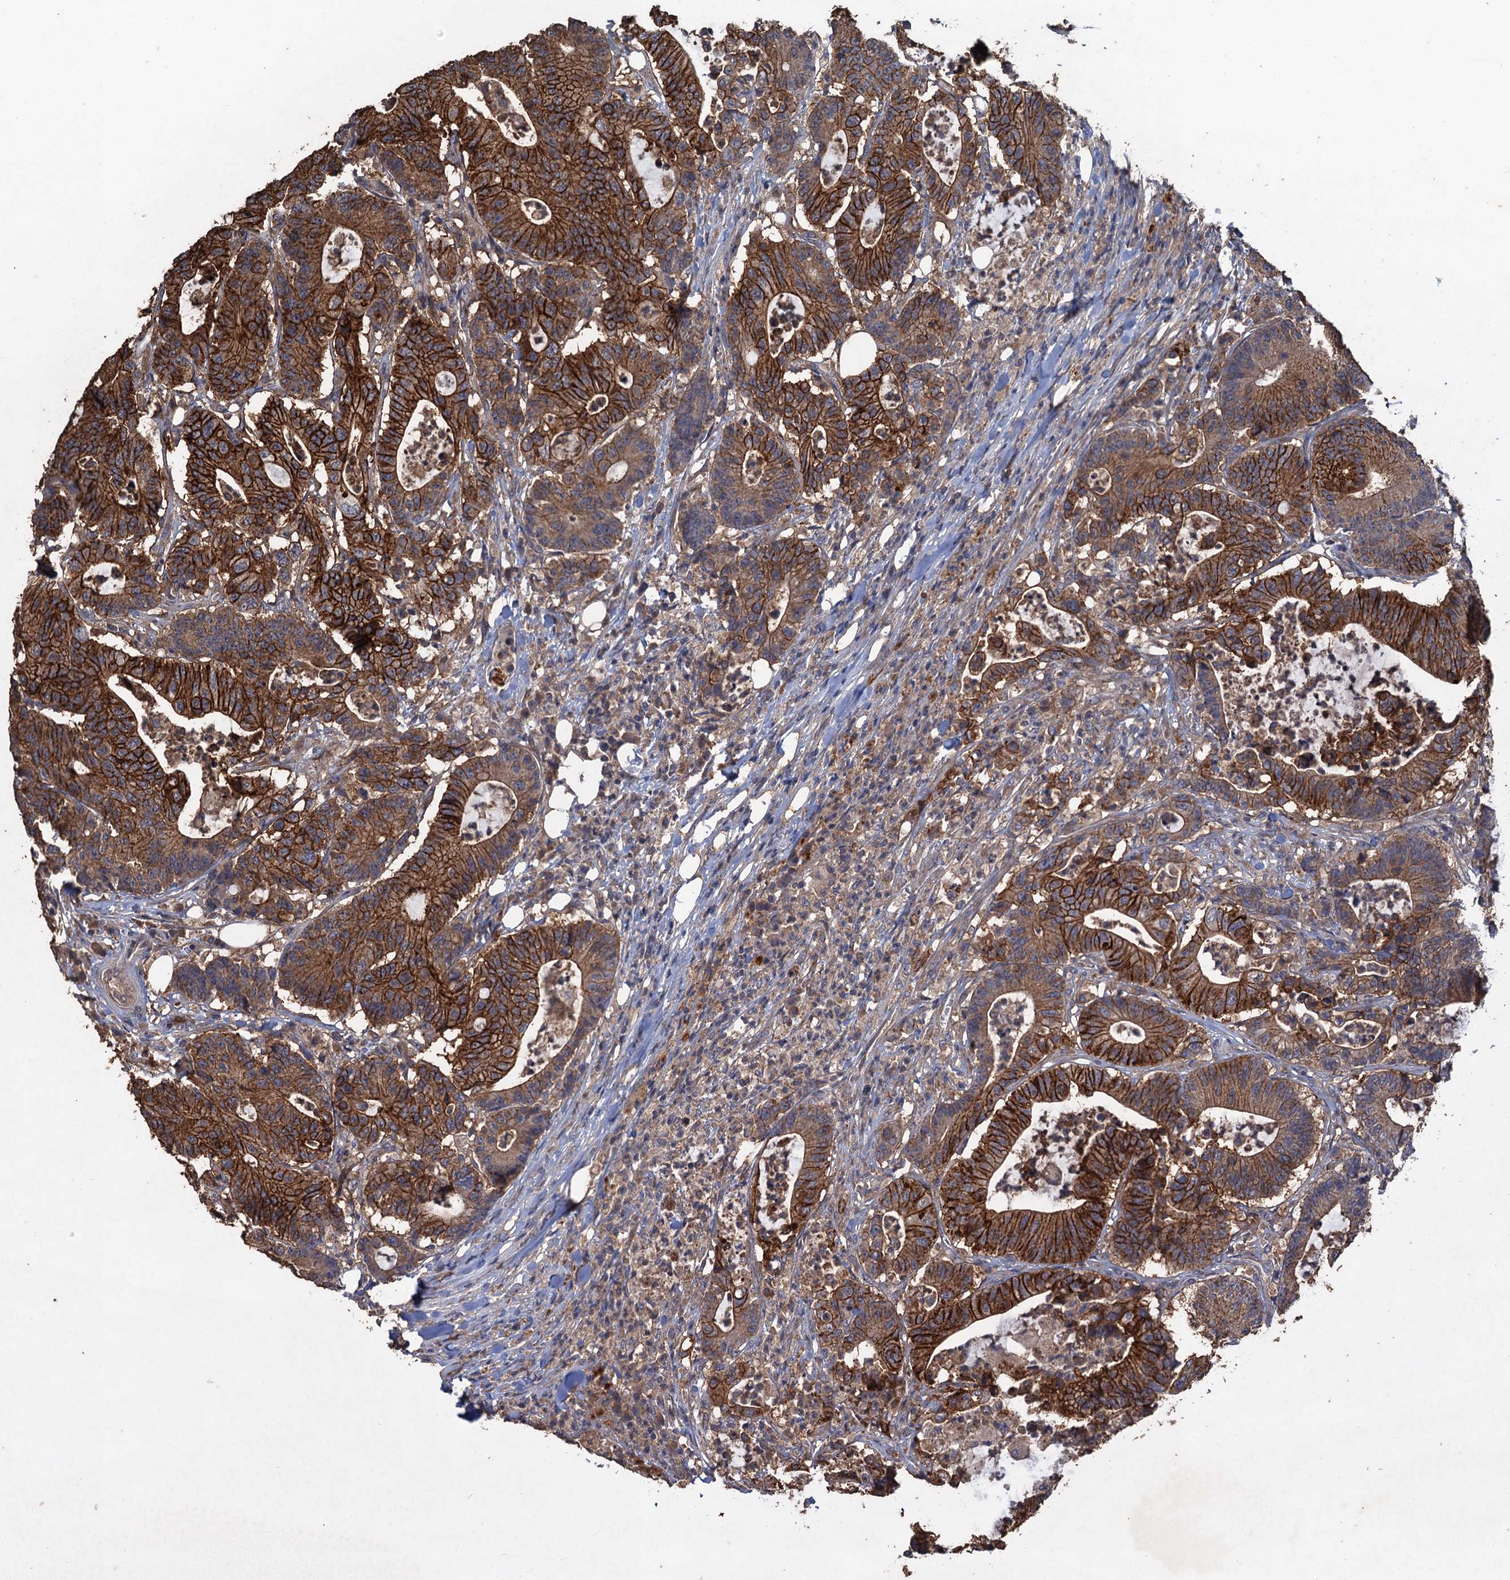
{"staining": {"intensity": "strong", "quantity": ">75%", "location": "cytoplasmic/membranous"}, "tissue": "colorectal cancer", "cell_type": "Tumor cells", "image_type": "cancer", "snomed": [{"axis": "morphology", "description": "Adenocarcinoma, NOS"}, {"axis": "topography", "description": "Colon"}], "caption": "Human colorectal cancer (adenocarcinoma) stained for a protein (brown) shows strong cytoplasmic/membranous positive expression in approximately >75% of tumor cells.", "gene": "SCUBE3", "patient": {"sex": "female", "age": 84}}